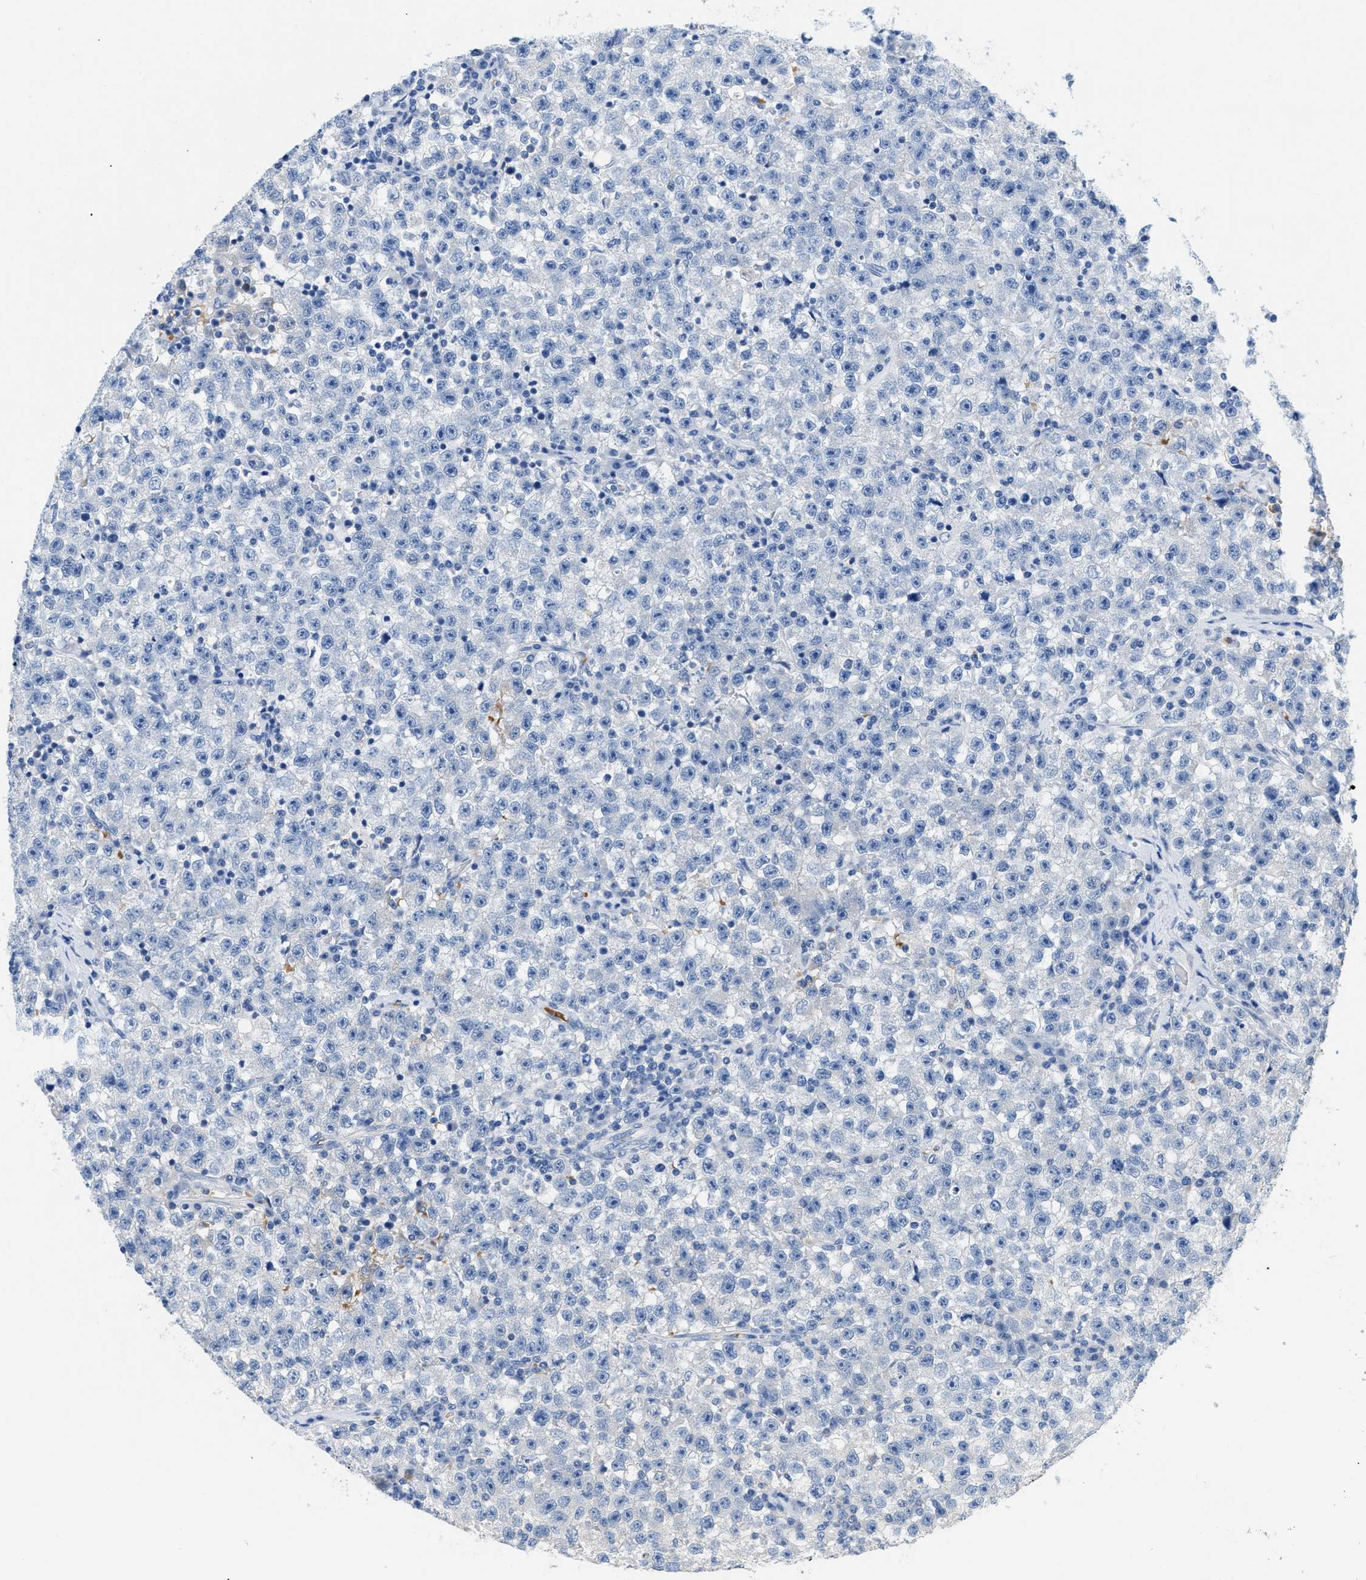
{"staining": {"intensity": "negative", "quantity": "none", "location": "none"}, "tissue": "testis cancer", "cell_type": "Tumor cells", "image_type": "cancer", "snomed": [{"axis": "morphology", "description": "Seminoma, NOS"}, {"axis": "topography", "description": "Testis"}], "caption": "This is an immunohistochemistry (IHC) micrograph of human testis cancer (seminoma). There is no positivity in tumor cells.", "gene": "BPGM", "patient": {"sex": "male", "age": 22}}